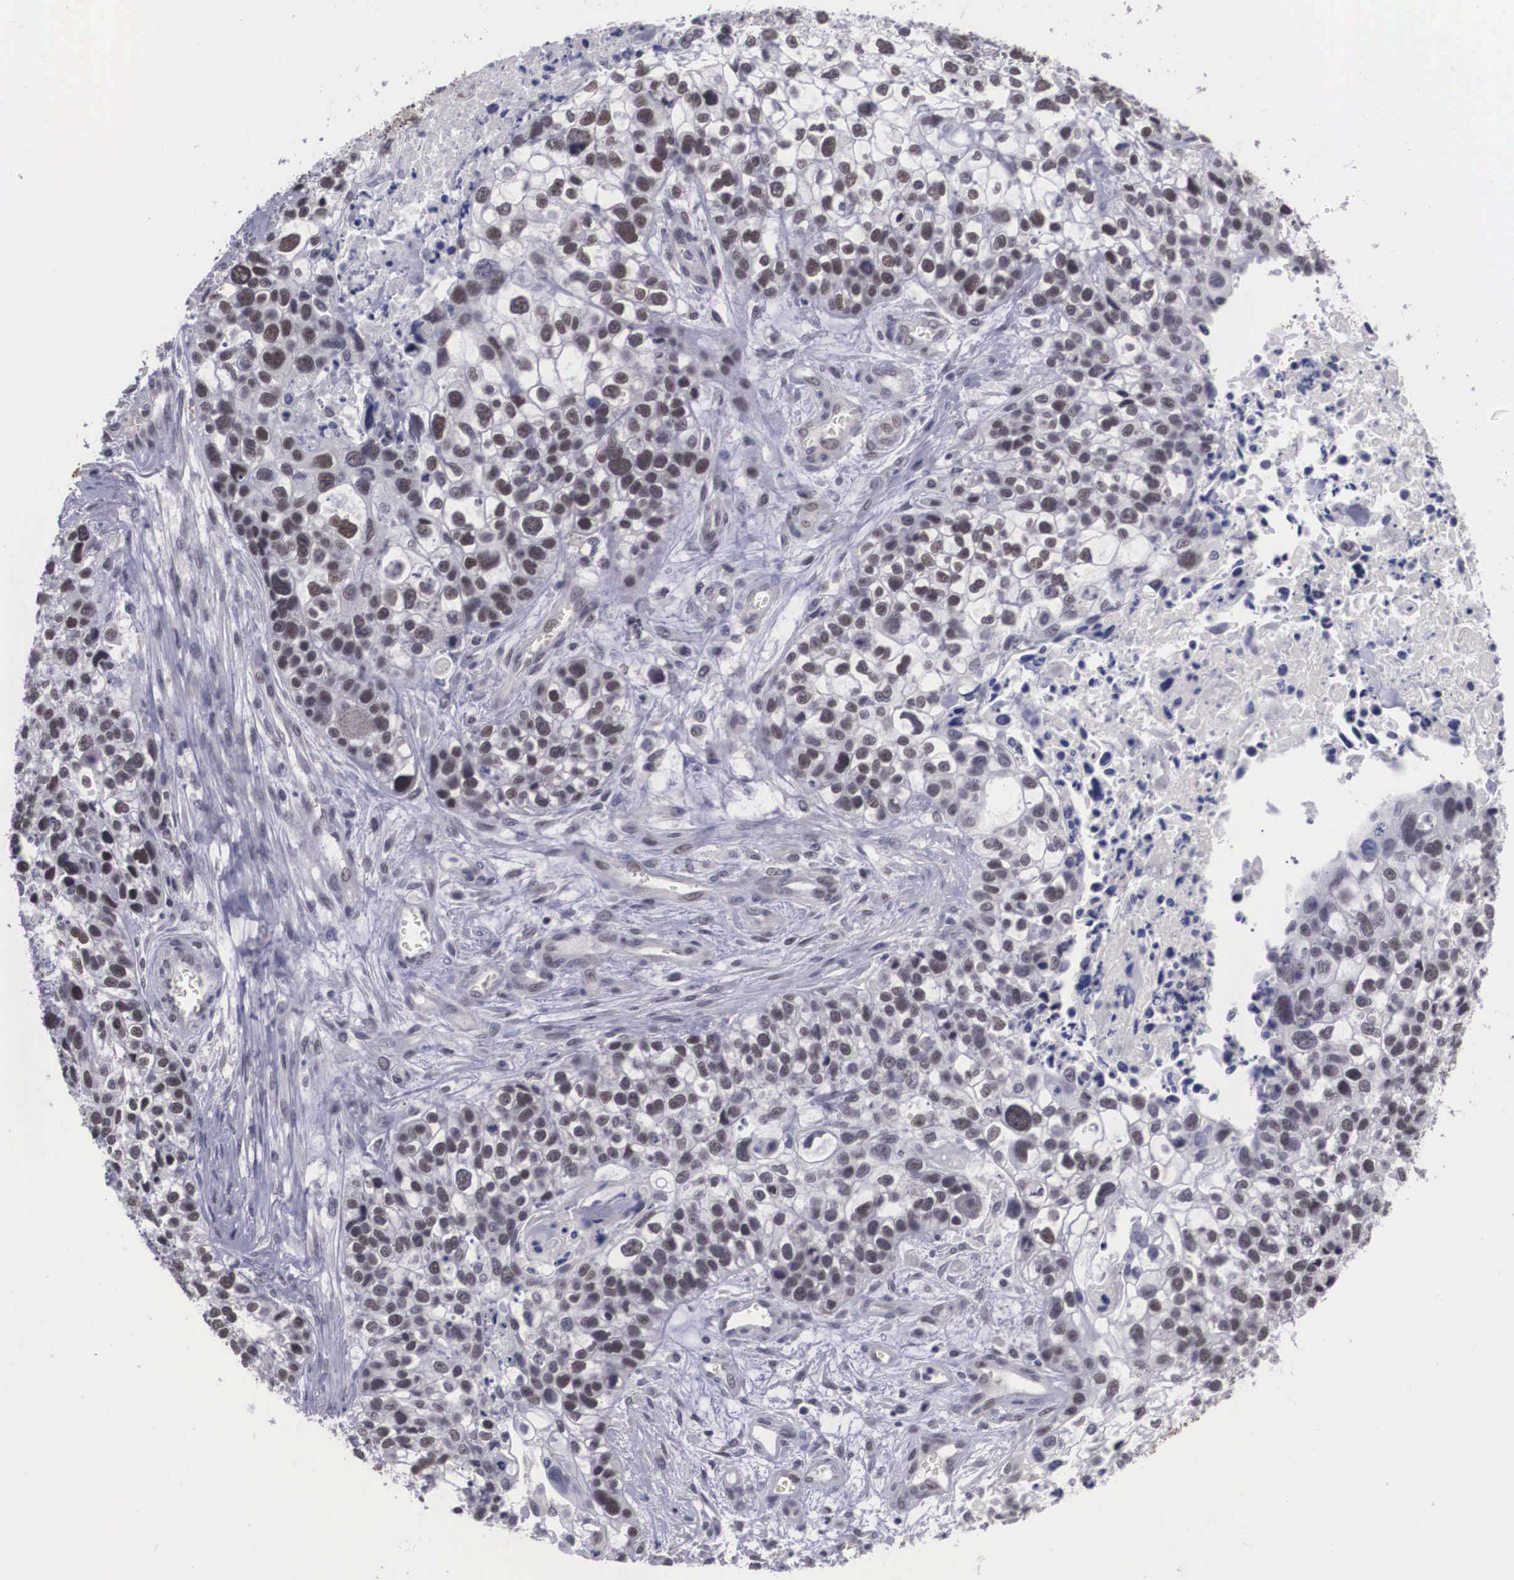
{"staining": {"intensity": "weak", "quantity": "25%-75%", "location": "nuclear"}, "tissue": "lung cancer", "cell_type": "Tumor cells", "image_type": "cancer", "snomed": [{"axis": "morphology", "description": "Squamous cell carcinoma, NOS"}, {"axis": "topography", "description": "Lymph node"}, {"axis": "topography", "description": "Lung"}], "caption": "DAB (3,3'-diaminobenzidine) immunohistochemical staining of human lung cancer (squamous cell carcinoma) displays weak nuclear protein staining in approximately 25%-75% of tumor cells.", "gene": "ZNF275", "patient": {"sex": "male", "age": 74}}